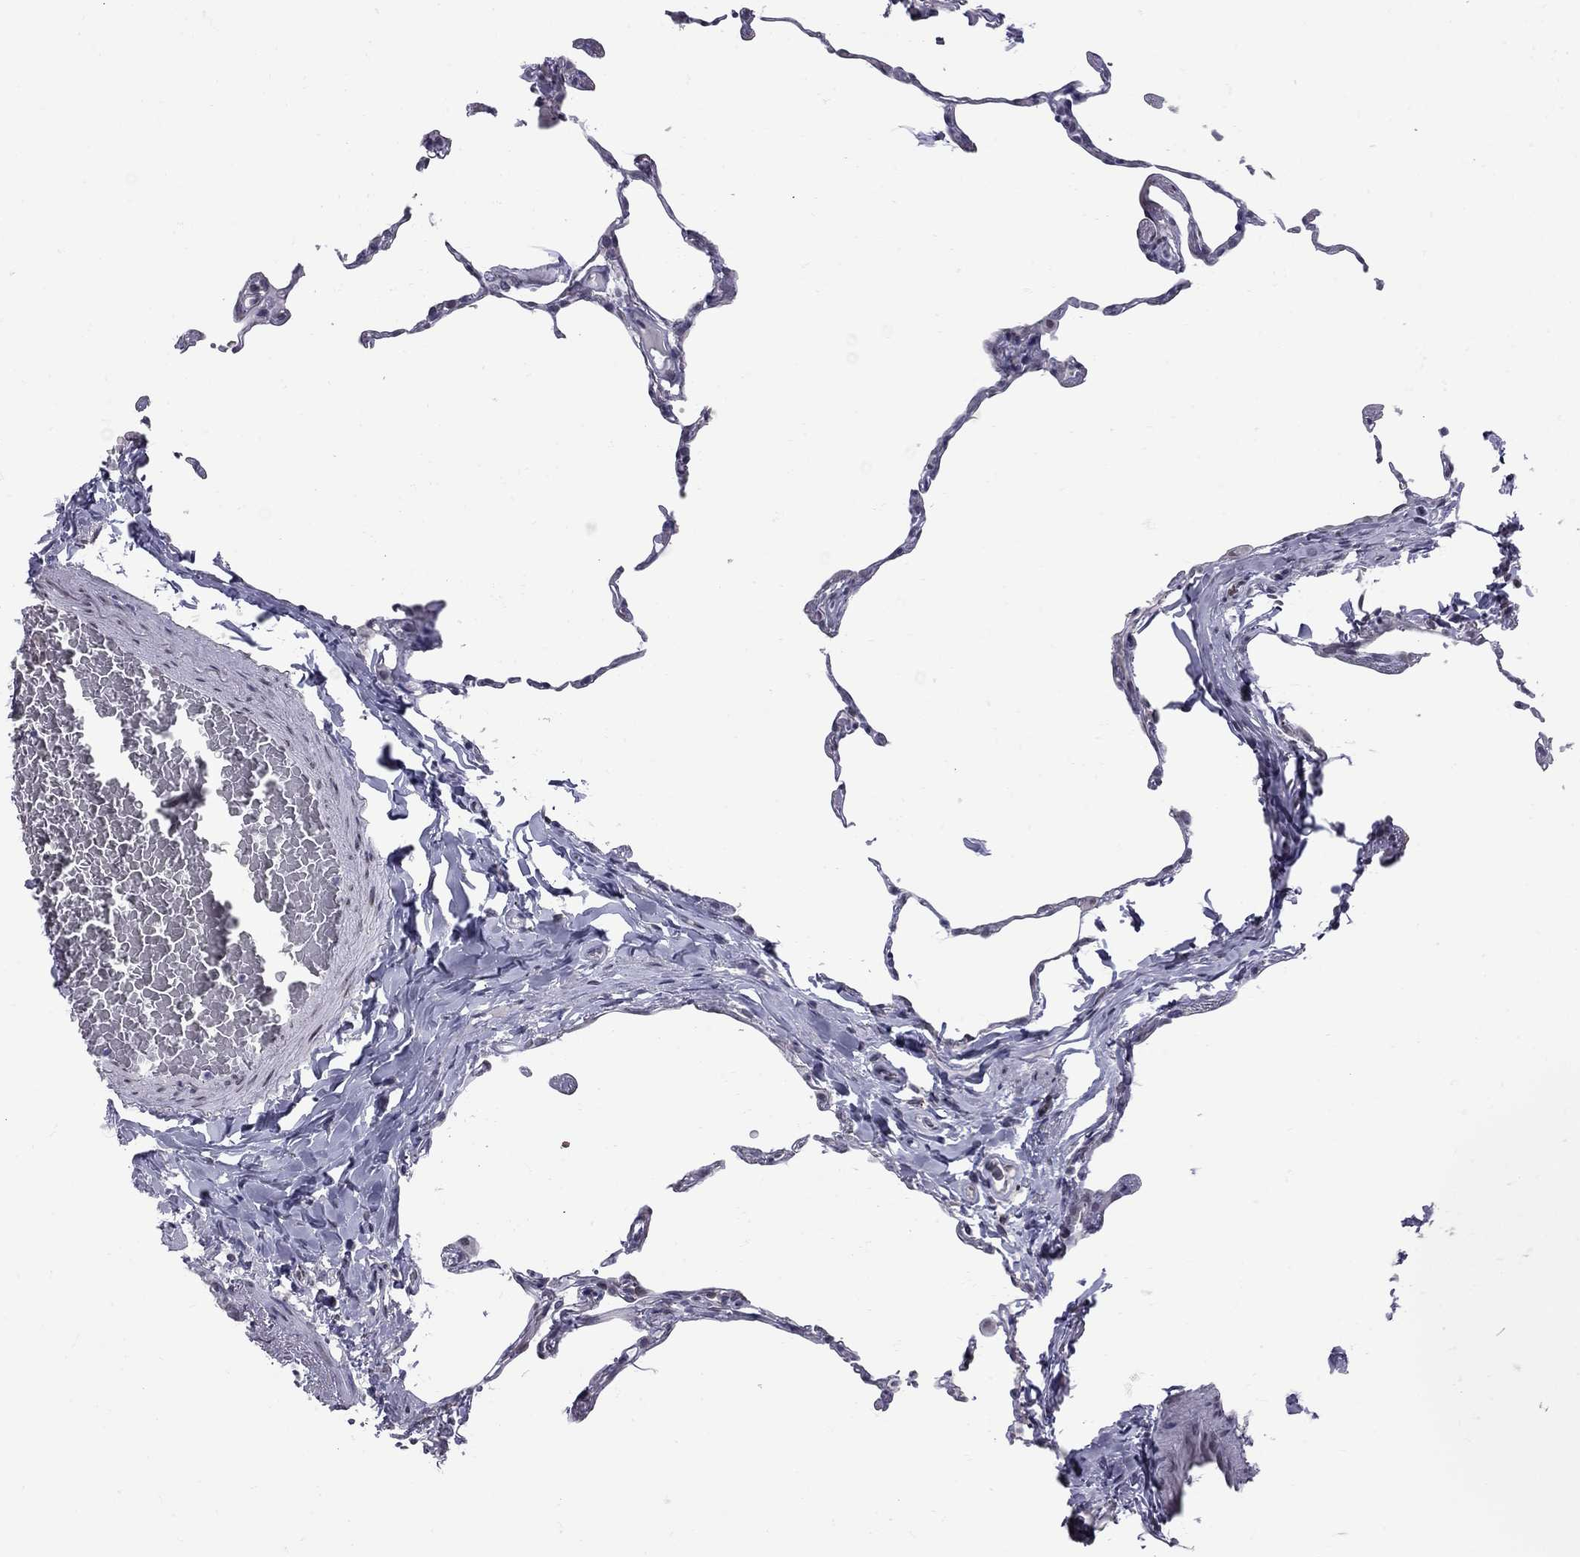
{"staining": {"intensity": "negative", "quantity": "none", "location": "none"}, "tissue": "lung", "cell_type": "Alveolar cells", "image_type": "normal", "snomed": [{"axis": "morphology", "description": "Normal tissue, NOS"}, {"axis": "topography", "description": "Lung"}], "caption": "This histopathology image is of benign lung stained with immunohistochemistry to label a protein in brown with the nuclei are counter-stained blue. There is no expression in alveolar cells.", "gene": "CLTCL1", "patient": {"sex": "female", "age": 57}}